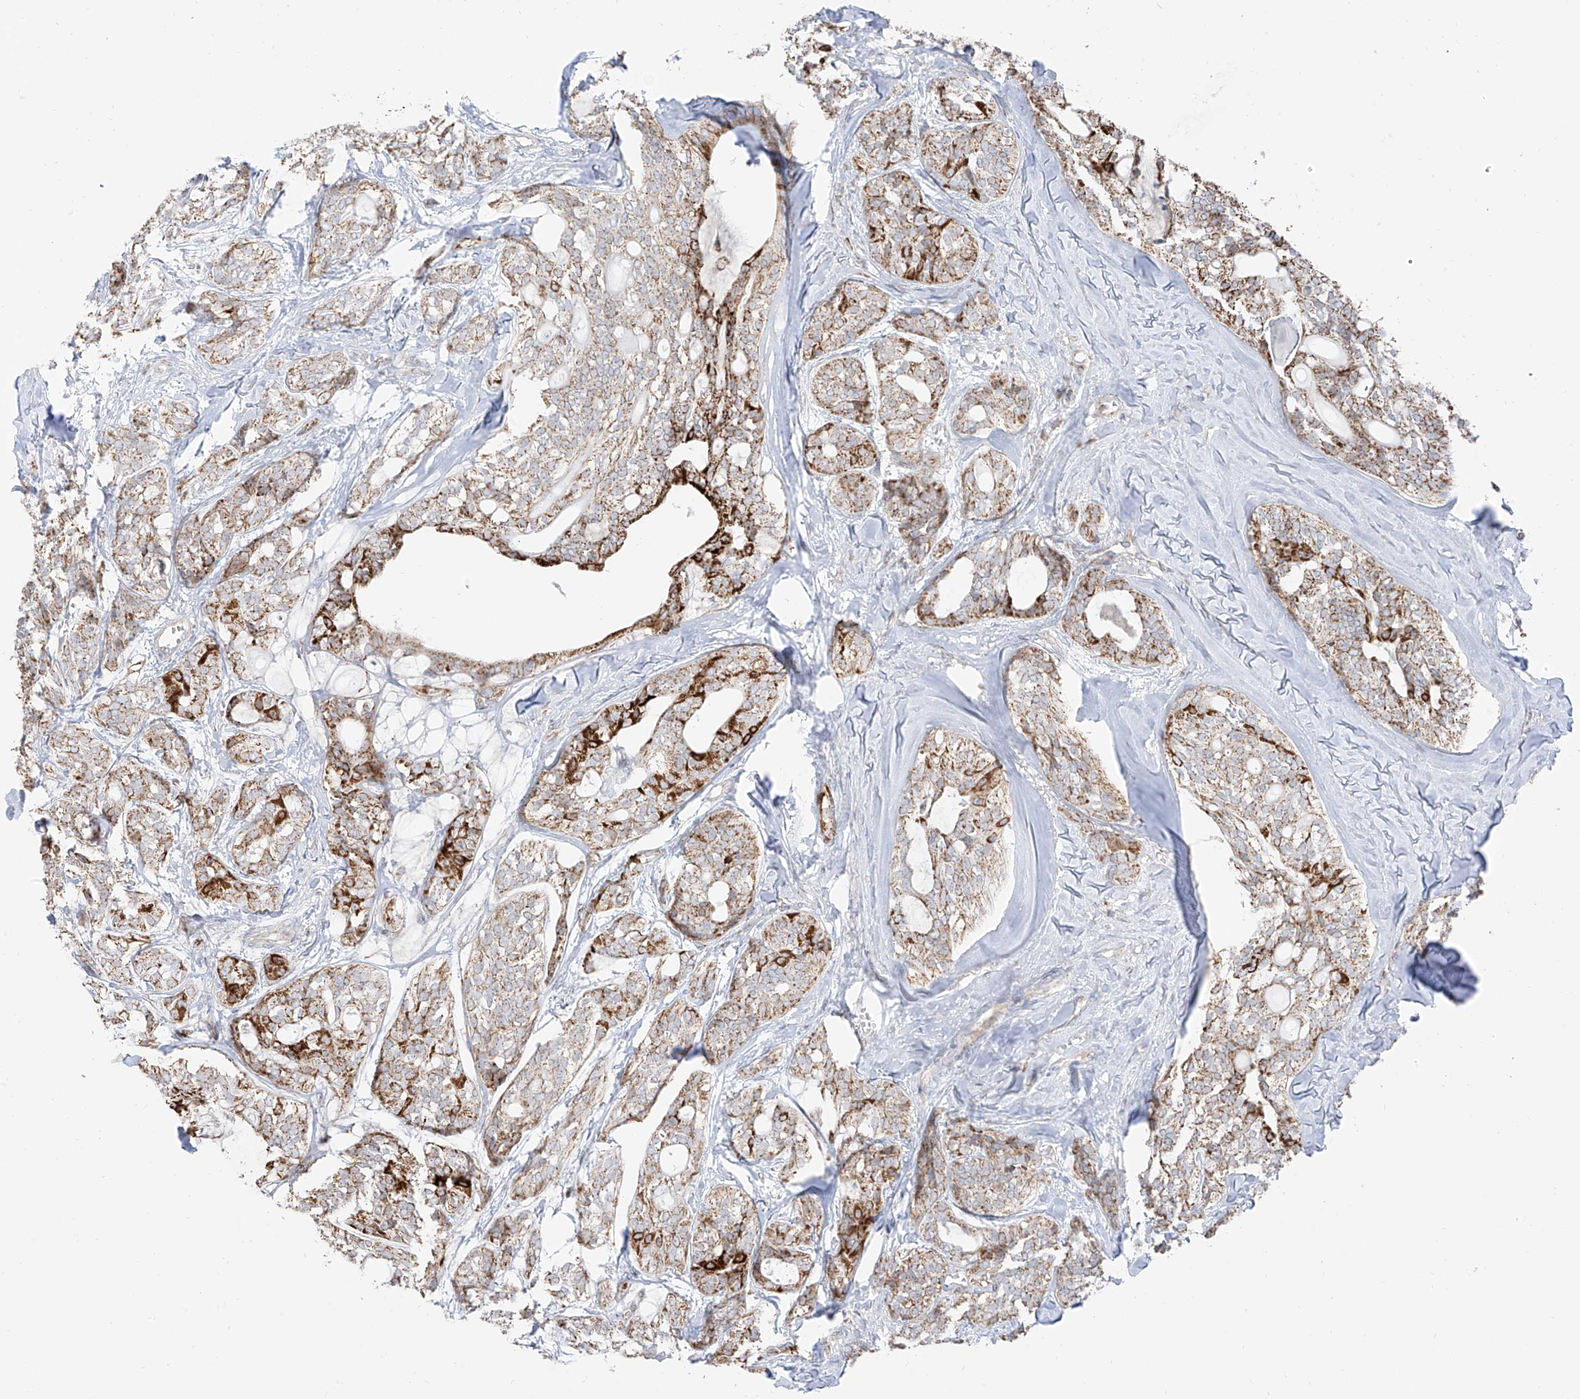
{"staining": {"intensity": "strong", "quantity": "<25%", "location": "cytoplasmic/membranous"}, "tissue": "head and neck cancer", "cell_type": "Tumor cells", "image_type": "cancer", "snomed": [{"axis": "morphology", "description": "Adenocarcinoma, NOS"}, {"axis": "topography", "description": "Head-Neck"}], "caption": "IHC photomicrograph of head and neck cancer stained for a protein (brown), which displays medium levels of strong cytoplasmic/membranous positivity in approximately <25% of tumor cells.", "gene": "ETHE1", "patient": {"sex": "male", "age": 66}}